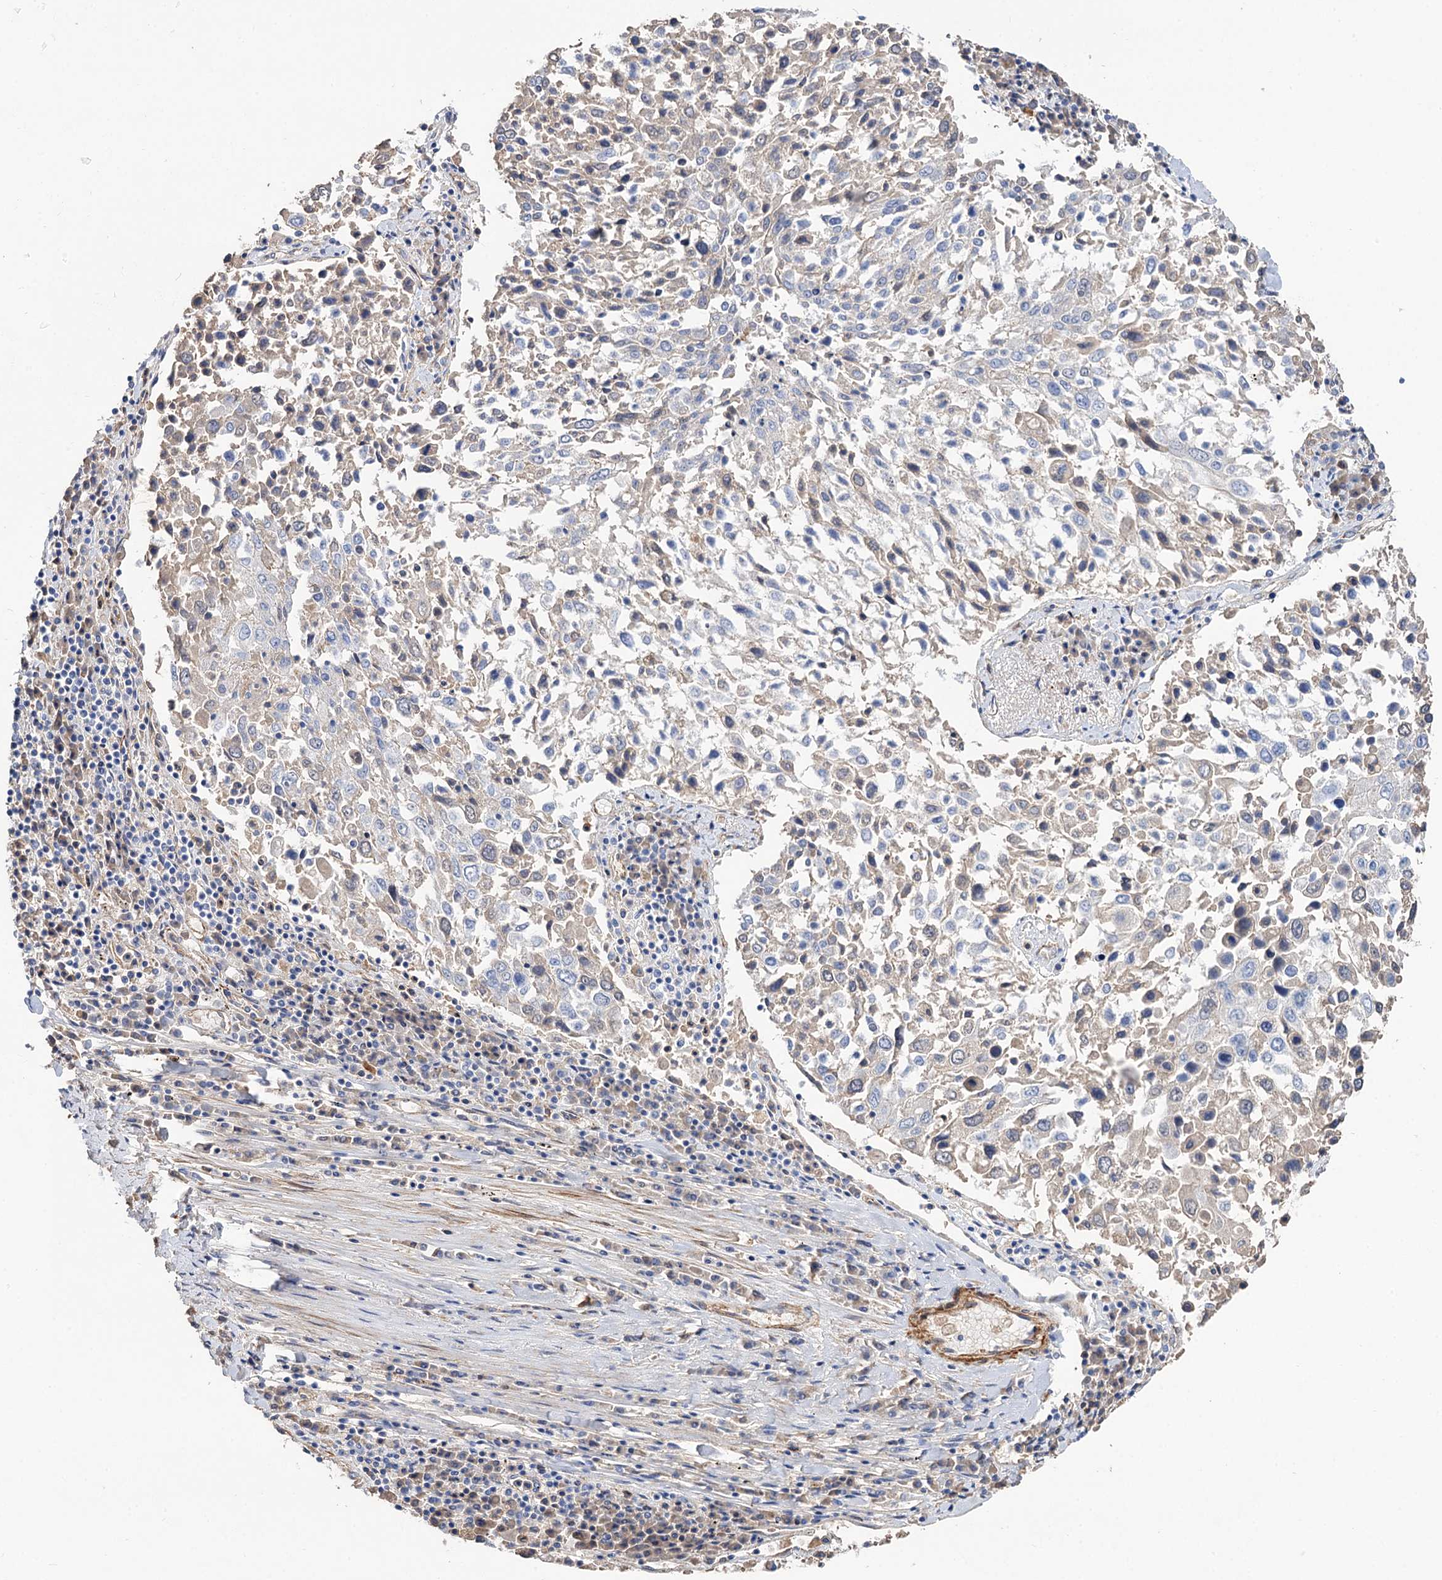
{"staining": {"intensity": "negative", "quantity": "none", "location": "none"}, "tissue": "lung cancer", "cell_type": "Tumor cells", "image_type": "cancer", "snomed": [{"axis": "morphology", "description": "Squamous cell carcinoma, NOS"}, {"axis": "topography", "description": "Lung"}], "caption": "A histopathology image of lung cancer stained for a protein reveals no brown staining in tumor cells. (Brightfield microscopy of DAB immunohistochemistry (IHC) at high magnification).", "gene": "NUDCD2", "patient": {"sex": "male", "age": 65}}